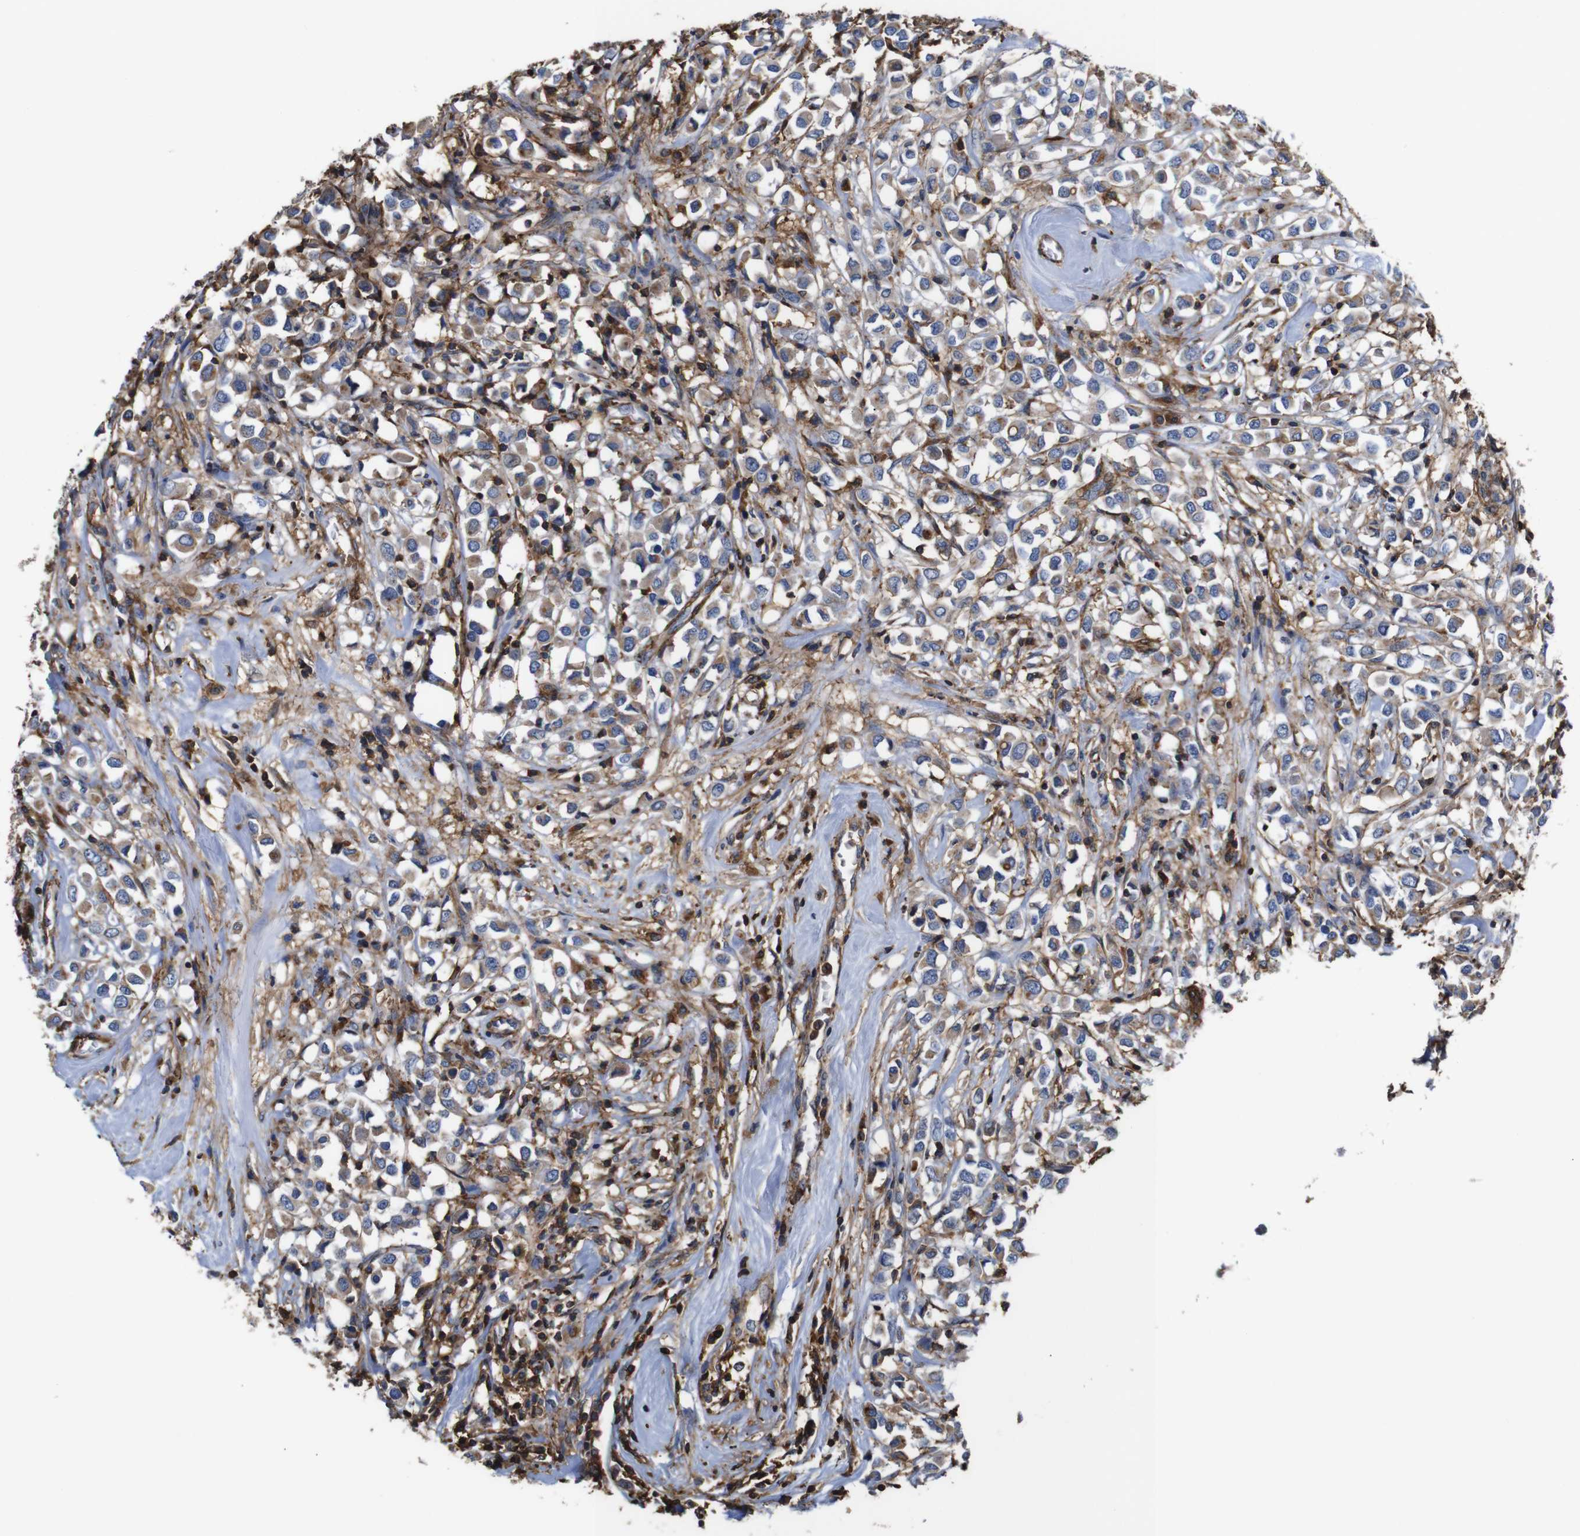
{"staining": {"intensity": "moderate", "quantity": ">75%", "location": "cytoplasmic/membranous"}, "tissue": "breast cancer", "cell_type": "Tumor cells", "image_type": "cancer", "snomed": [{"axis": "morphology", "description": "Duct carcinoma"}, {"axis": "topography", "description": "Breast"}], "caption": "IHC micrograph of human breast infiltrating ductal carcinoma stained for a protein (brown), which demonstrates medium levels of moderate cytoplasmic/membranous staining in about >75% of tumor cells.", "gene": "PI4KA", "patient": {"sex": "female", "age": 61}}